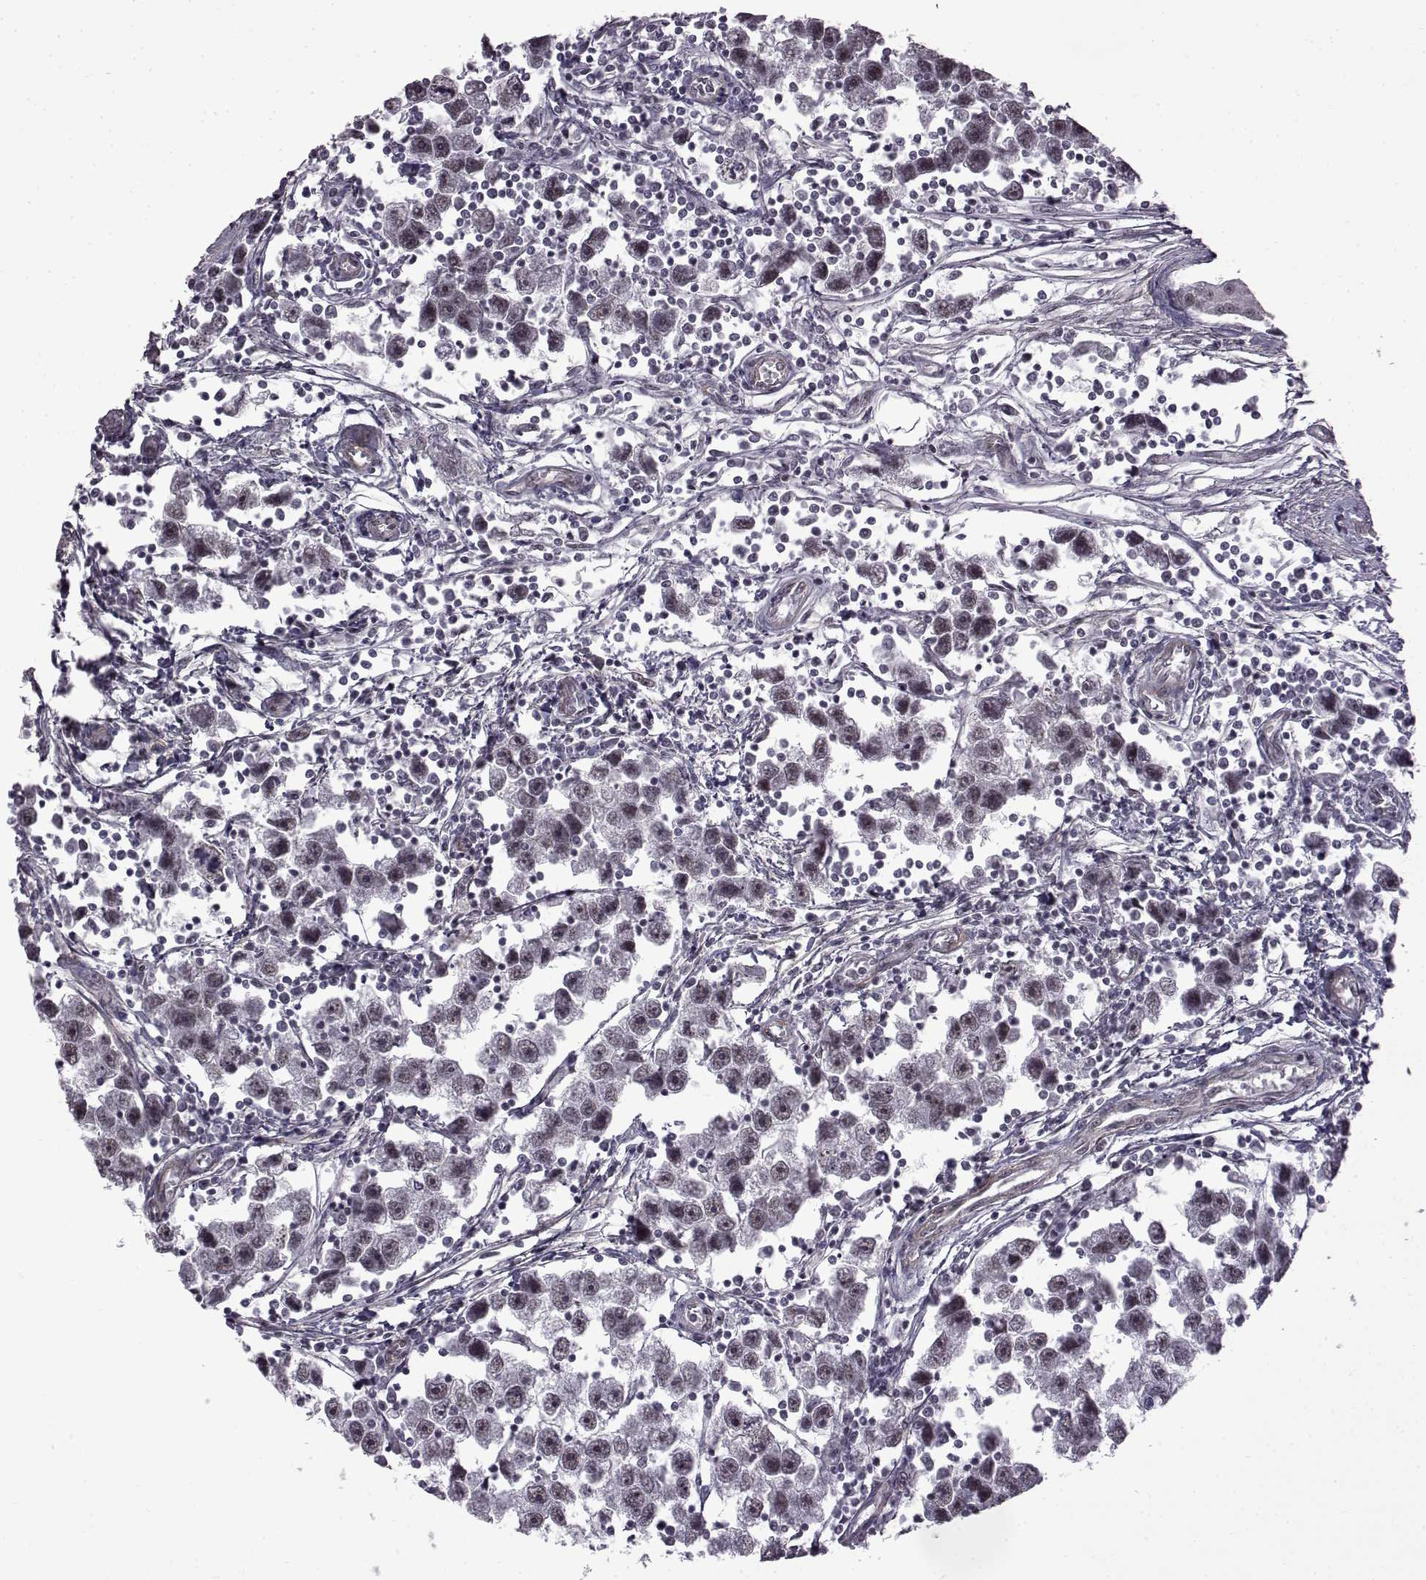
{"staining": {"intensity": "negative", "quantity": "none", "location": "none"}, "tissue": "testis cancer", "cell_type": "Tumor cells", "image_type": "cancer", "snomed": [{"axis": "morphology", "description": "Seminoma, NOS"}, {"axis": "topography", "description": "Testis"}], "caption": "IHC histopathology image of testis cancer stained for a protein (brown), which displays no positivity in tumor cells.", "gene": "SYNPO2", "patient": {"sex": "male", "age": 30}}